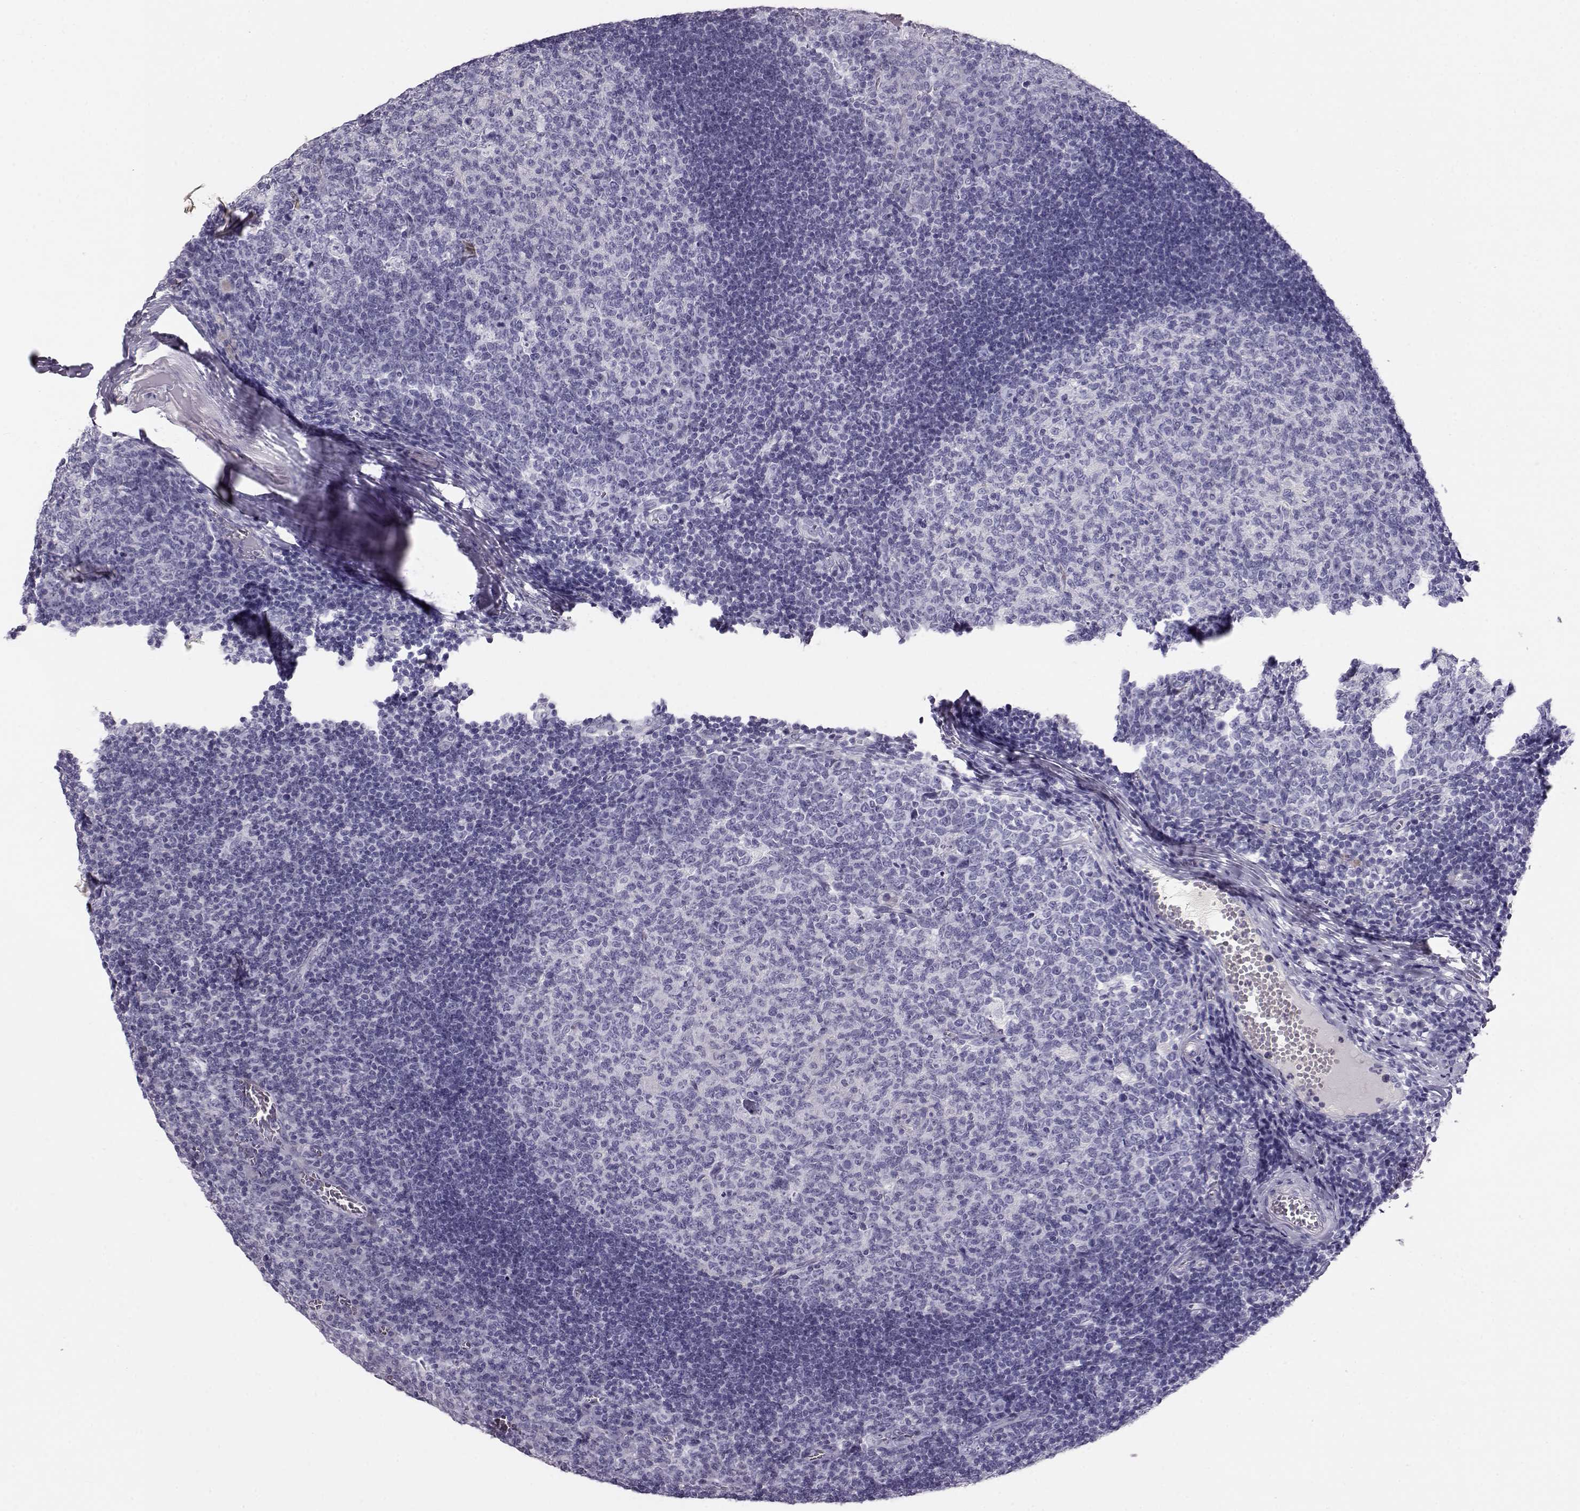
{"staining": {"intensity": "negative", "quantity": "none", "location": "none"}, "tissue": "tonsil", "cell_type": "Germinal center cells", "image_type": "normal", "snomed": [{"axis": "morphology", "description": "Normal tissue, NOS"}, {"axis": "topography", "description": "Tonsil"}], "caption": "This photomicrograph is of unremarkable tonsil stained with immunohistochemistry to label a protein in brown with the nuclei are counter-stained blue. There is no positivity in germinal center cells. (Stains: DAB immunohistochemistry with hematoxylin counter stain, Microscopy: brightfield microscopy at high magnification).", "gene": "GPR26", "patient": {"sex": "female", "age": 13}}